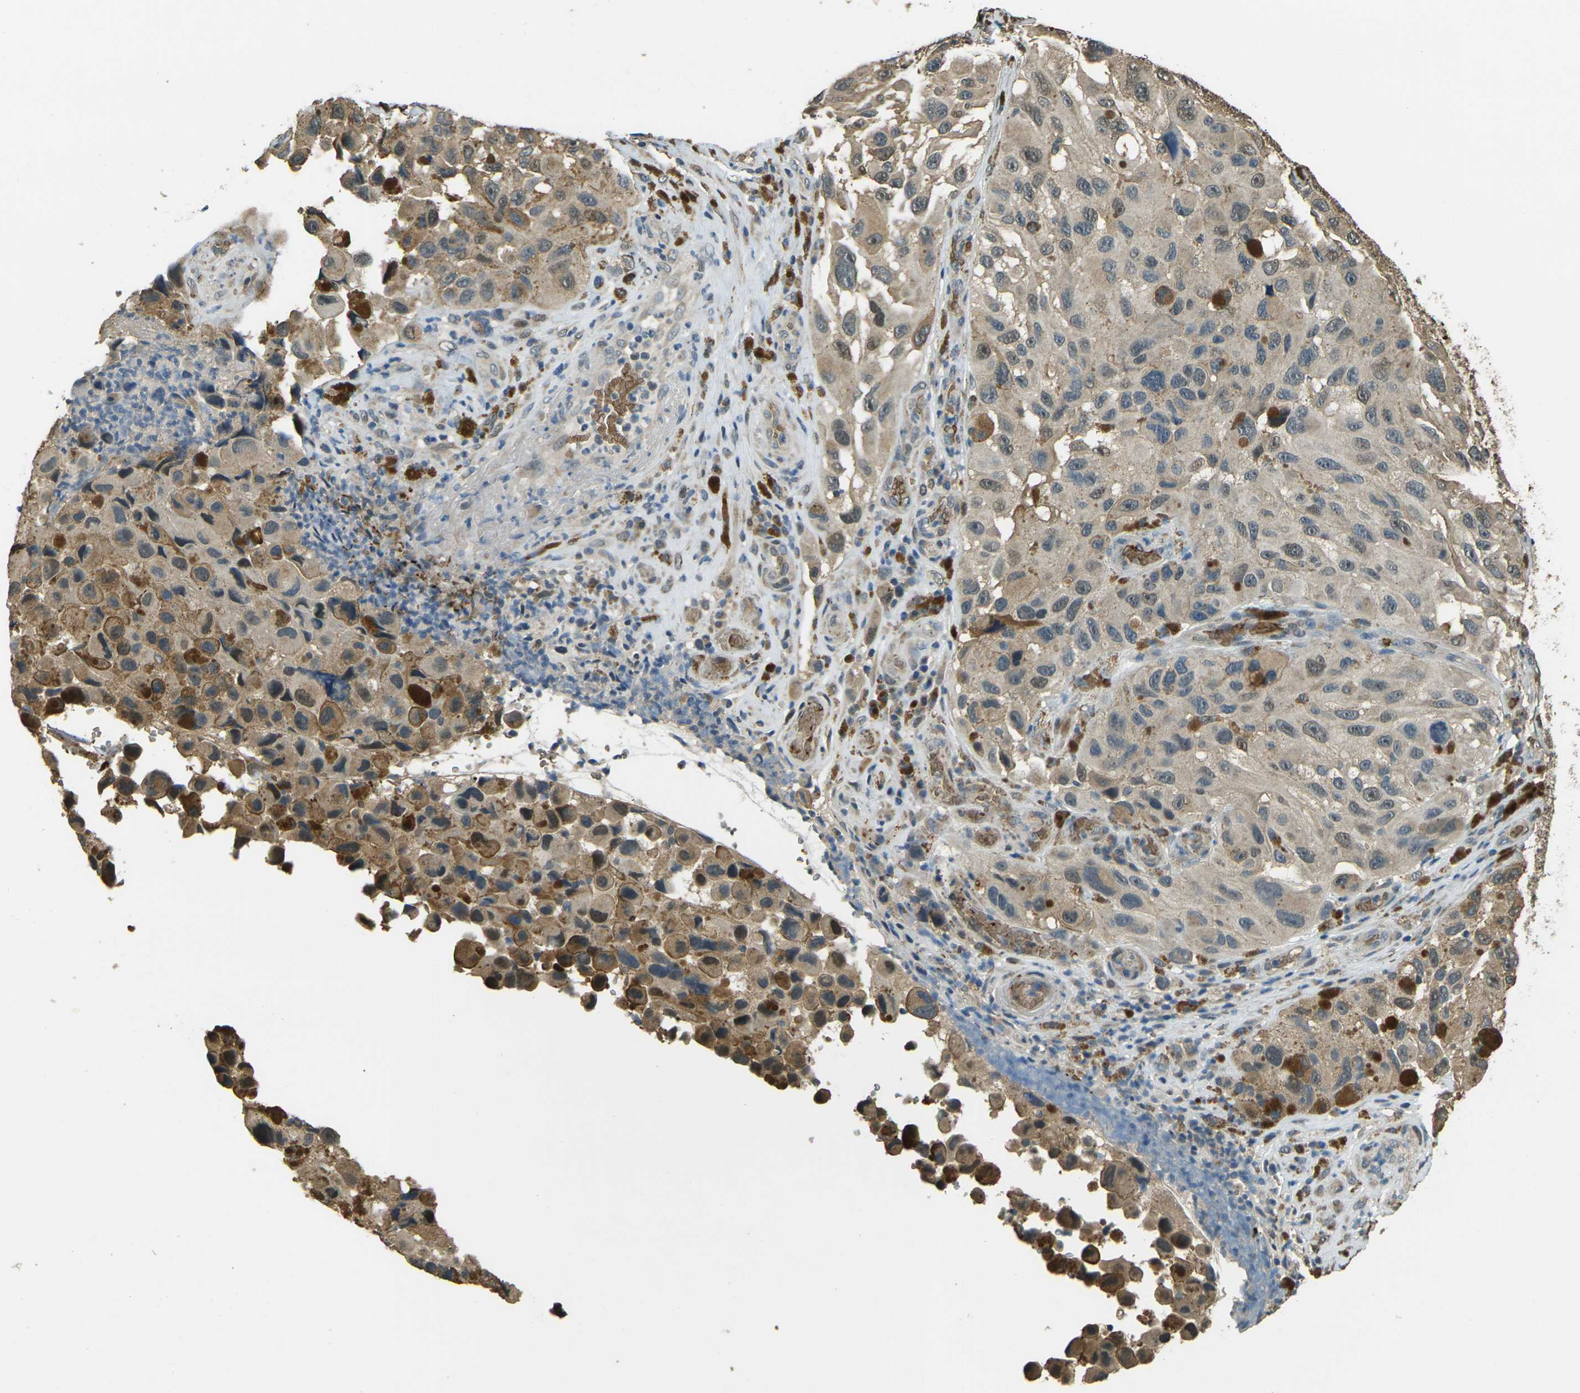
{"staining": {"intensity": "weak", "quantity": ">75%", "location": "cytoplasmic/membranous"}, "tissue": "melanoma", "cell_type": "Tumor cells", "image_type": "cancer", "snomed": [{"axis": "morphology", "description": "Malignant melanoma, NOS"}, {"axis": "topography", "description": "Skin"}], "caption": "Malignant melanoma stained with DAB immunohistochemistry exhibits low levels of weak cytoplasmic/membranous expression in approximately >75% of tumor cells. (DAB IHC, brown staining for protein, blue staining for nuclei).", "gene": "TOR1A", "patient": {"sex": "female", "age": 73}}